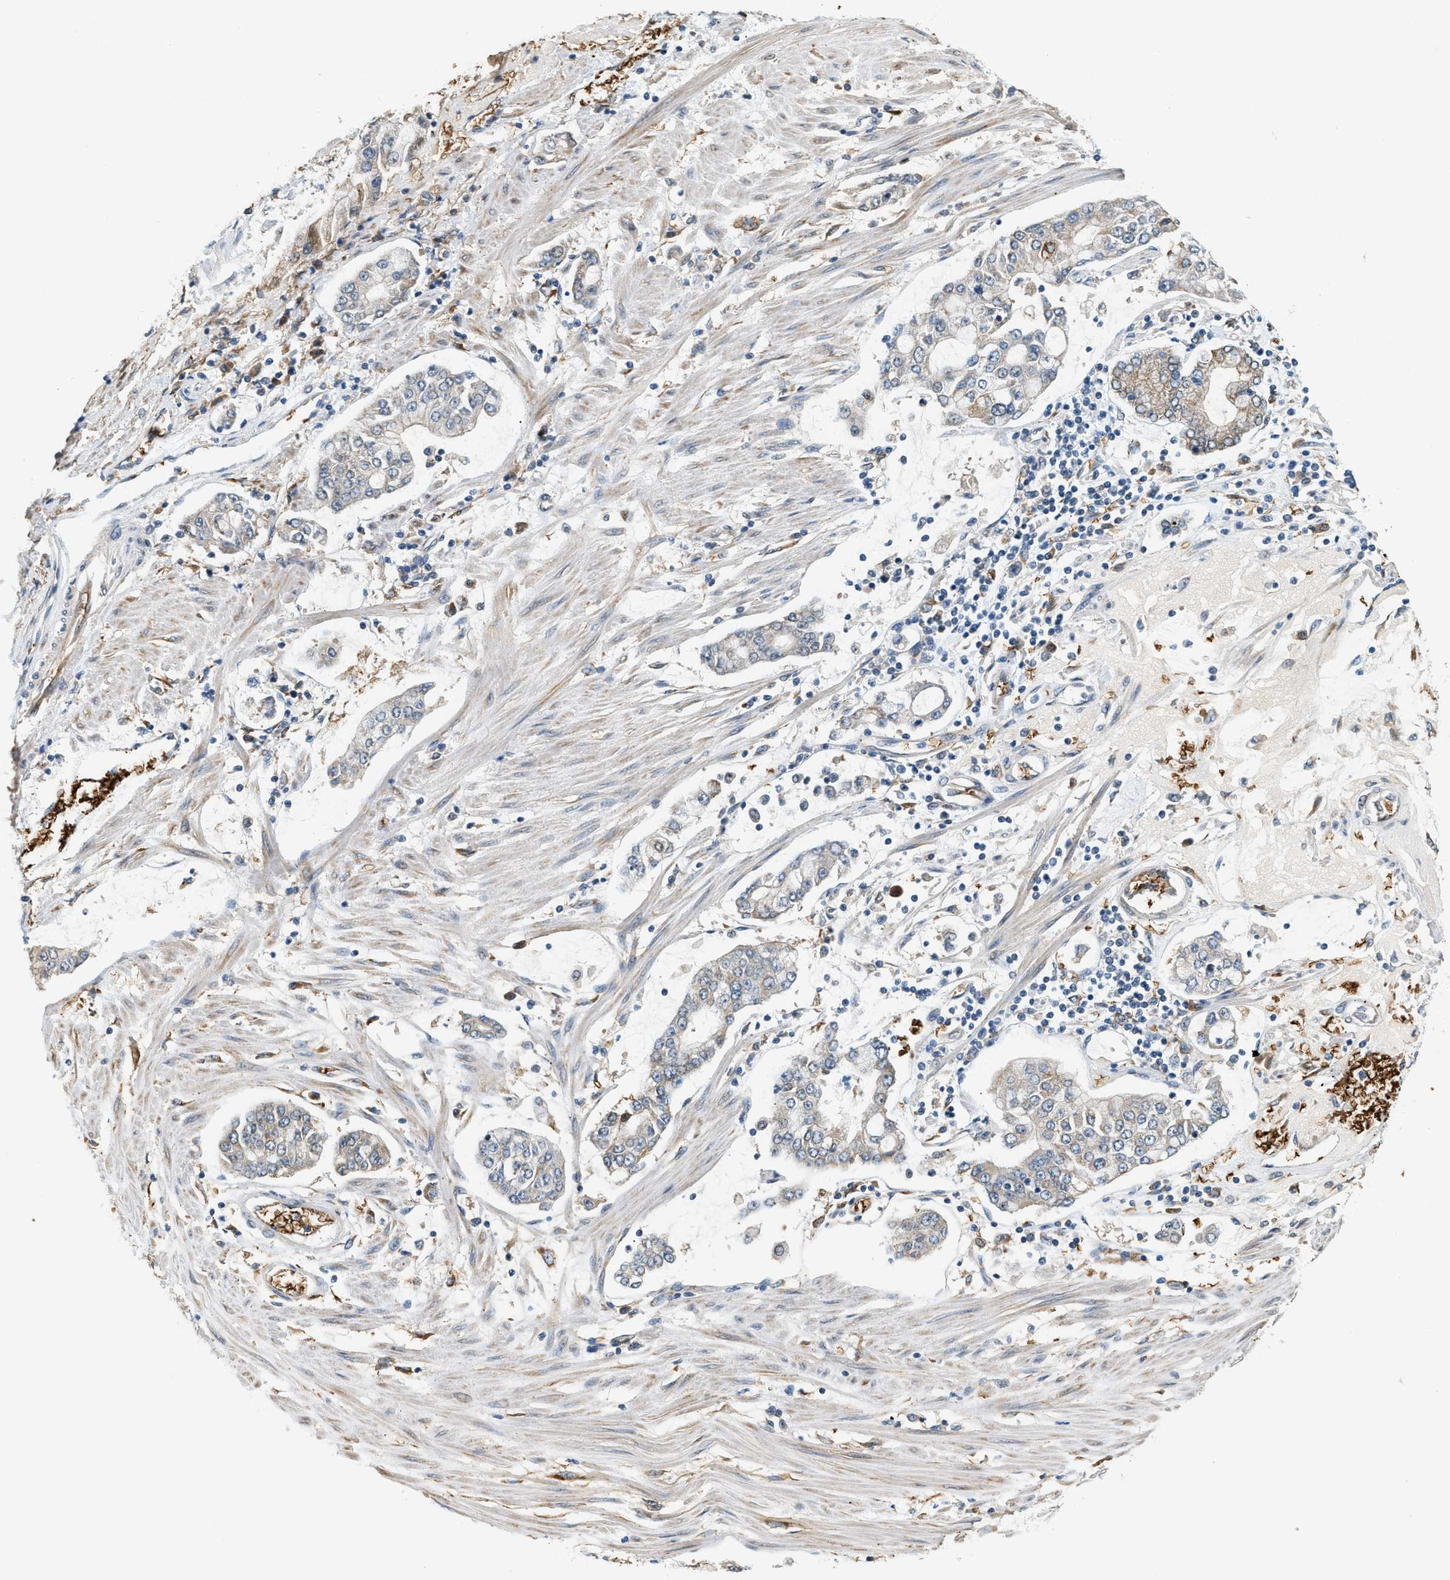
{"staining": {"intensity": "weak", "quantity": "<25%", "location": "cytoplasmic/membranous"}, "tissue": "stomach cancer", "cell_type": "Tumor cells", "image_type": "cancer", "snomed": [{"axis": "morphology", "description": "Adenocarcinoma, NOS"}, {"axis": "topography", "description": "Stomach"}], "caption": "DAB (3,3'-diaminobenzidine) immunohistochemical staining of human stomach cancer exhibits no significant expression in tumor cells.", "gene": "CYTH2", "patient": {"sex": "male", "age": 76}}